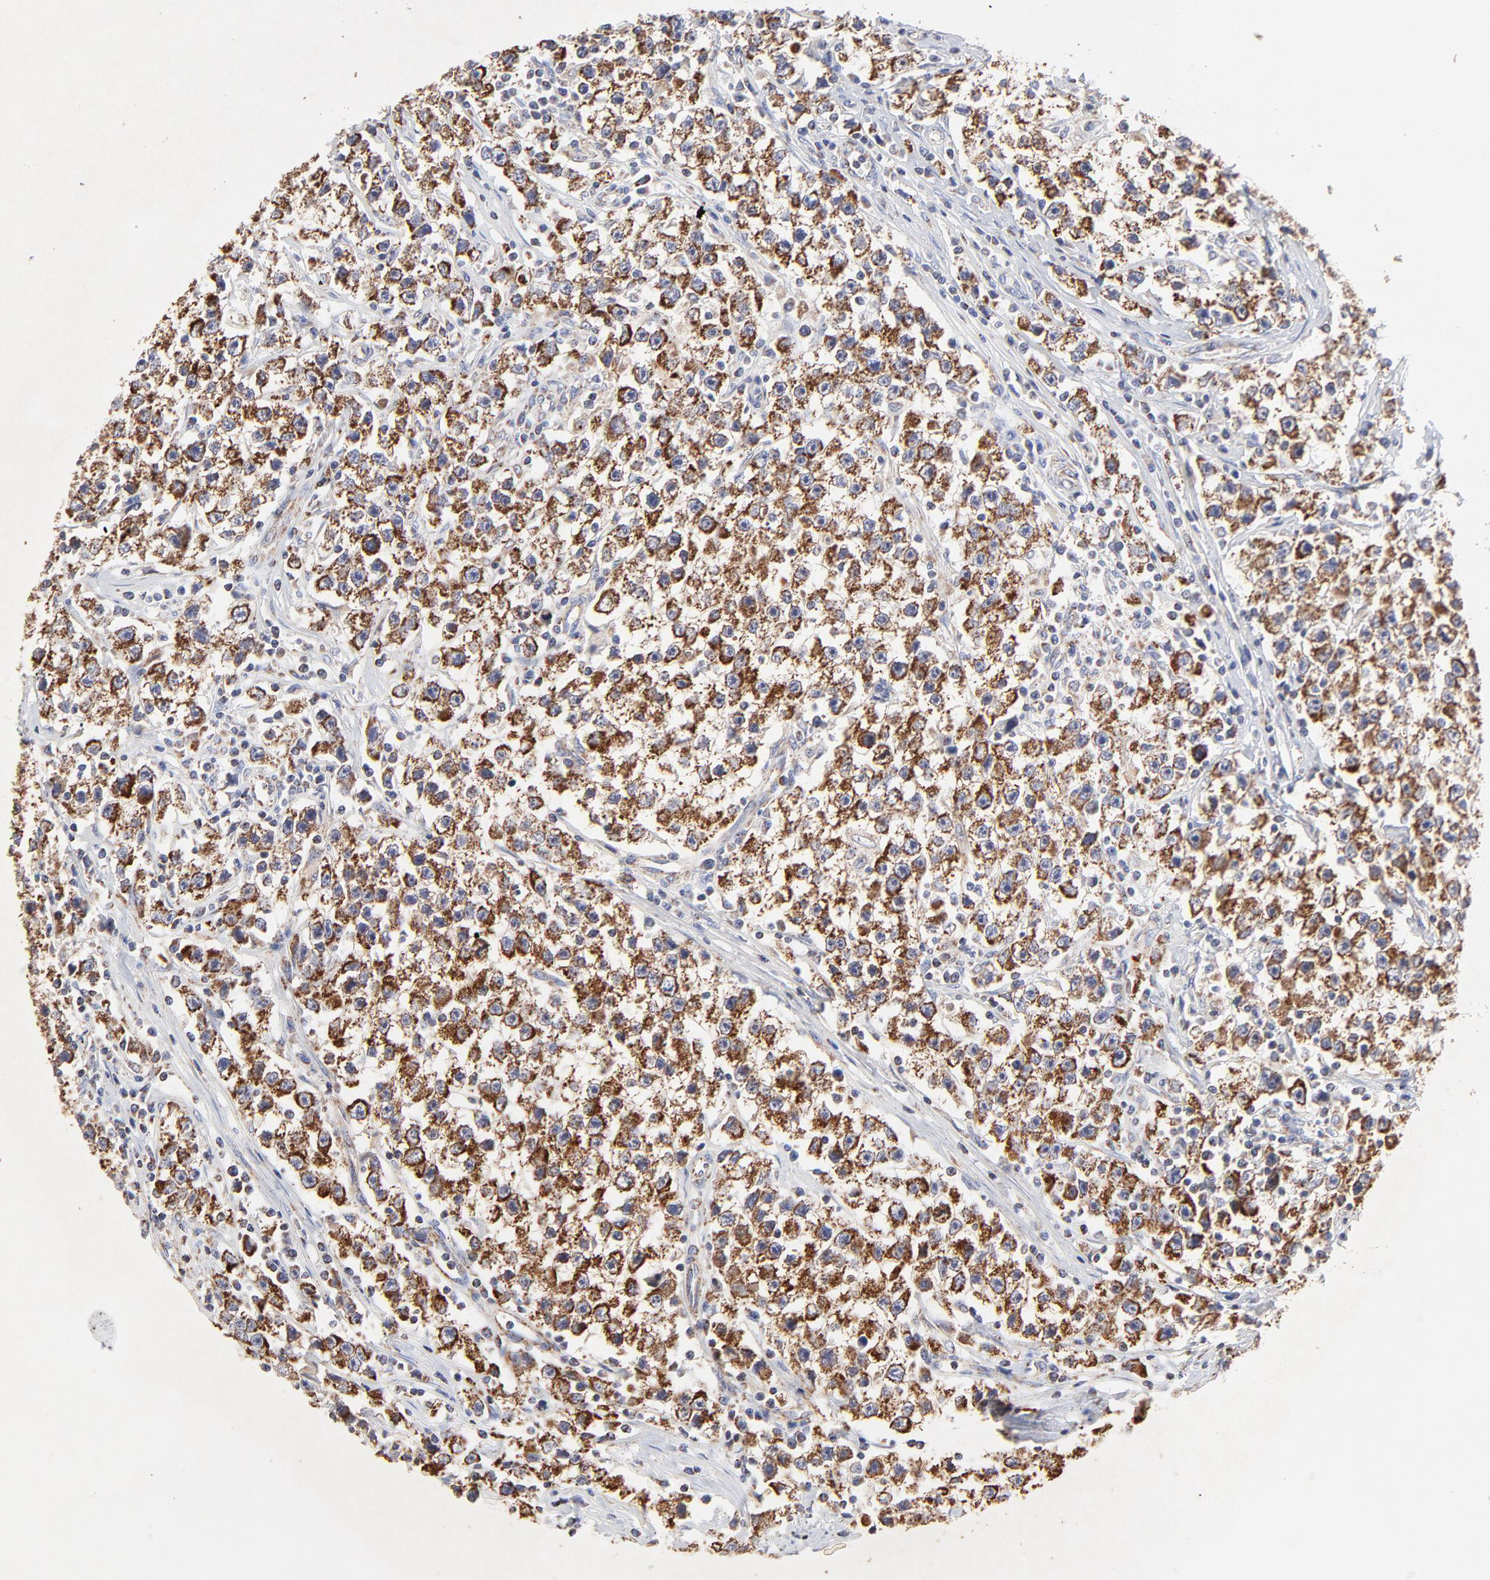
{"staining": {"intensity": "strong", "quantity": ">75%", "location": "cytoplasmic/membranous"}, "tissue": "testis cancer", "cell_type": "Tumor cells", "image_type": "cancer", "snomed": [{"axis": "morphology", "description": "Seminoma, NOS"}, {"axis": "topography", "description": "Testis"}], "caption": "Immunohistochemical staining of testis cancer reveals high levels of strong cytoplasmic/membranous protein positivity in about >75% of tumor cells.", "gene": "SSBP1", "patient": {"sex": "male", "age": 35}}